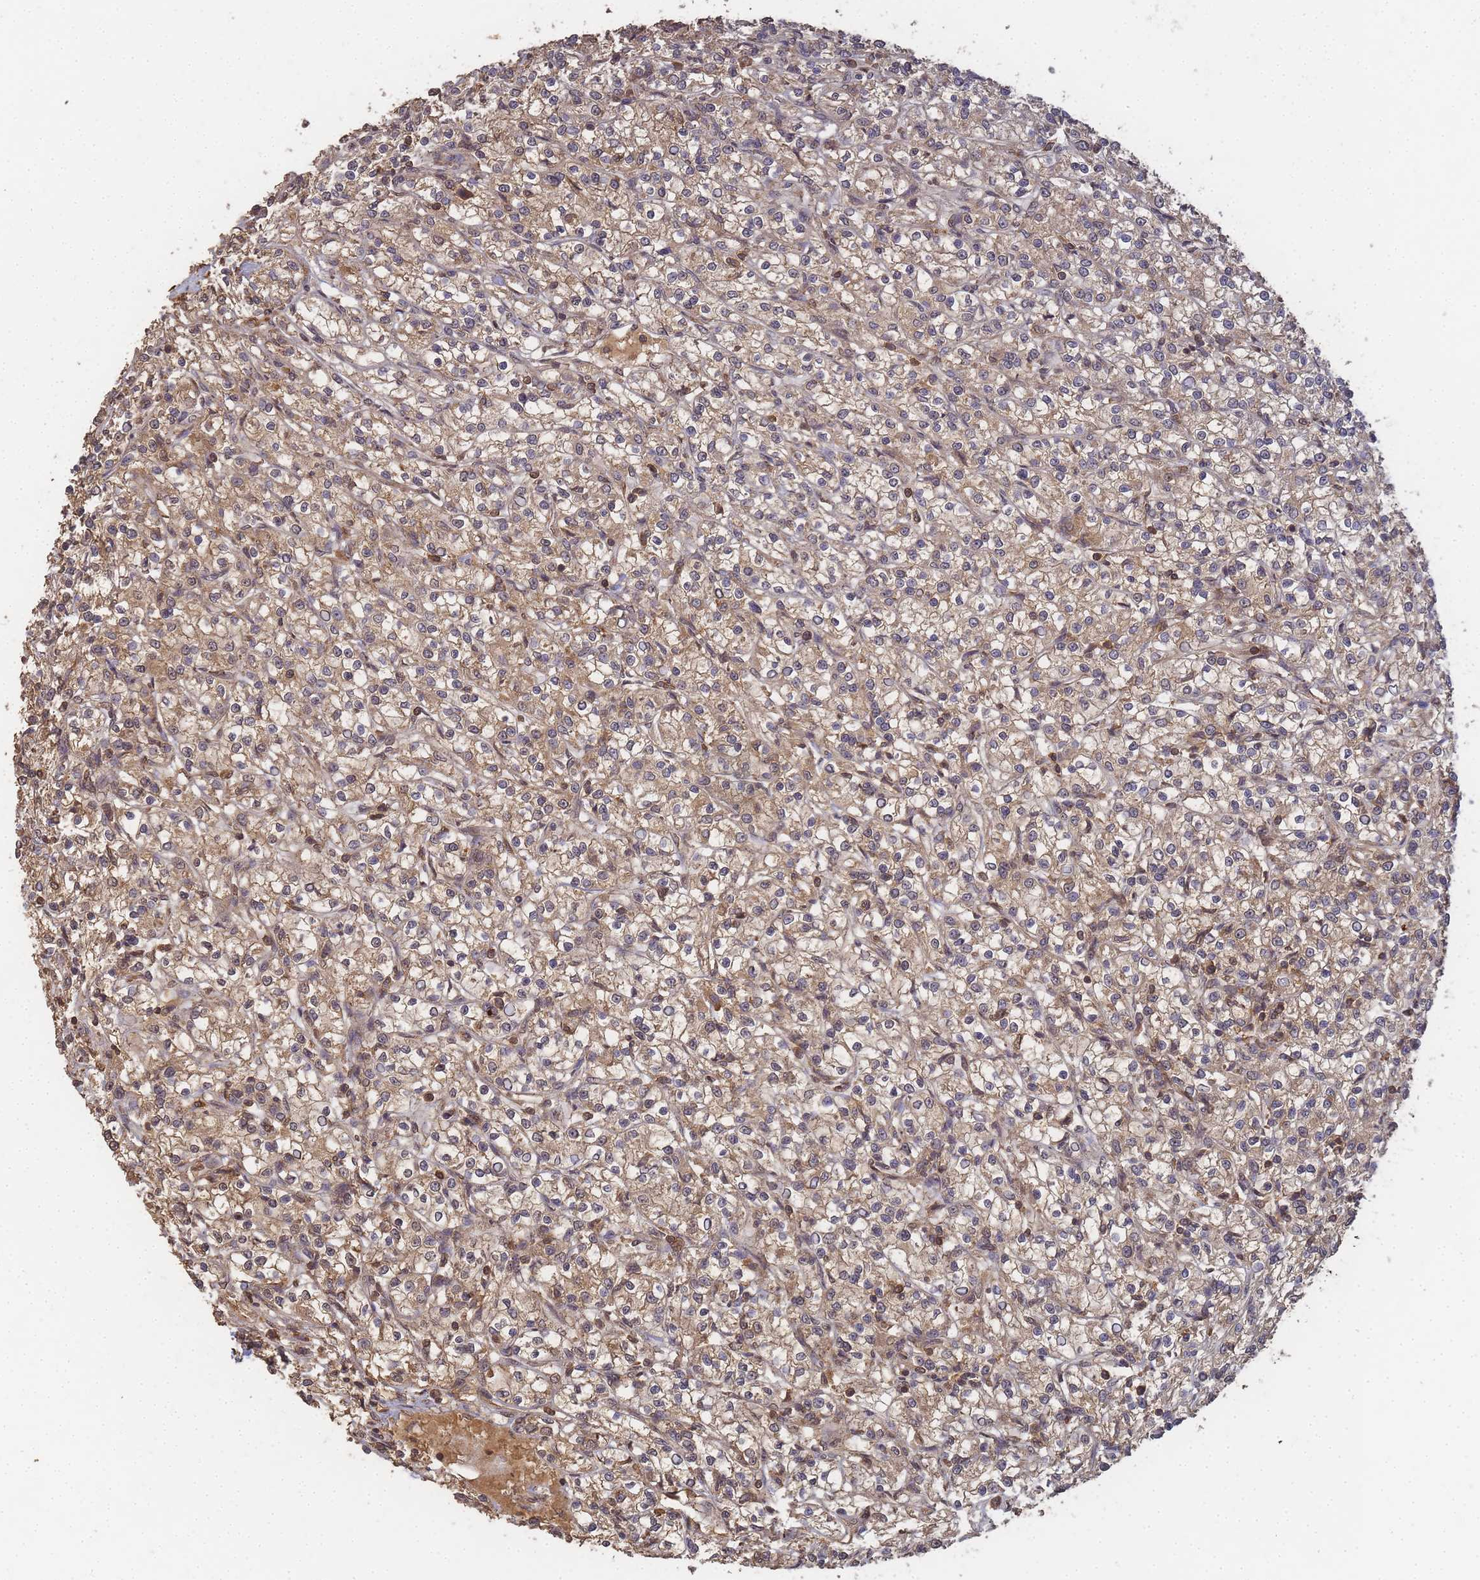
{"staining": {"intensity": "moderate", "quantity": "25%-75%", "location": "cytoplasmic/membranous"}, "tissue": "renal cancer", "cell_type": "Tumor cells", "image_type": "cancer", "snomed": [{"axis": "morphology", "description": "Adenocarcinoma, NOS"}, {"axis": "topography", "description": "Kidney"}], "caption": "IHC (DAB) staining of human renal cancer (adenocarcinoma) reveals moderate cytoplasmic/membranous protein staining in approximately 25%-75% of tumor cells.", "gene": "ALKBH1", "patient": {"sex": "female", "age": 59}}